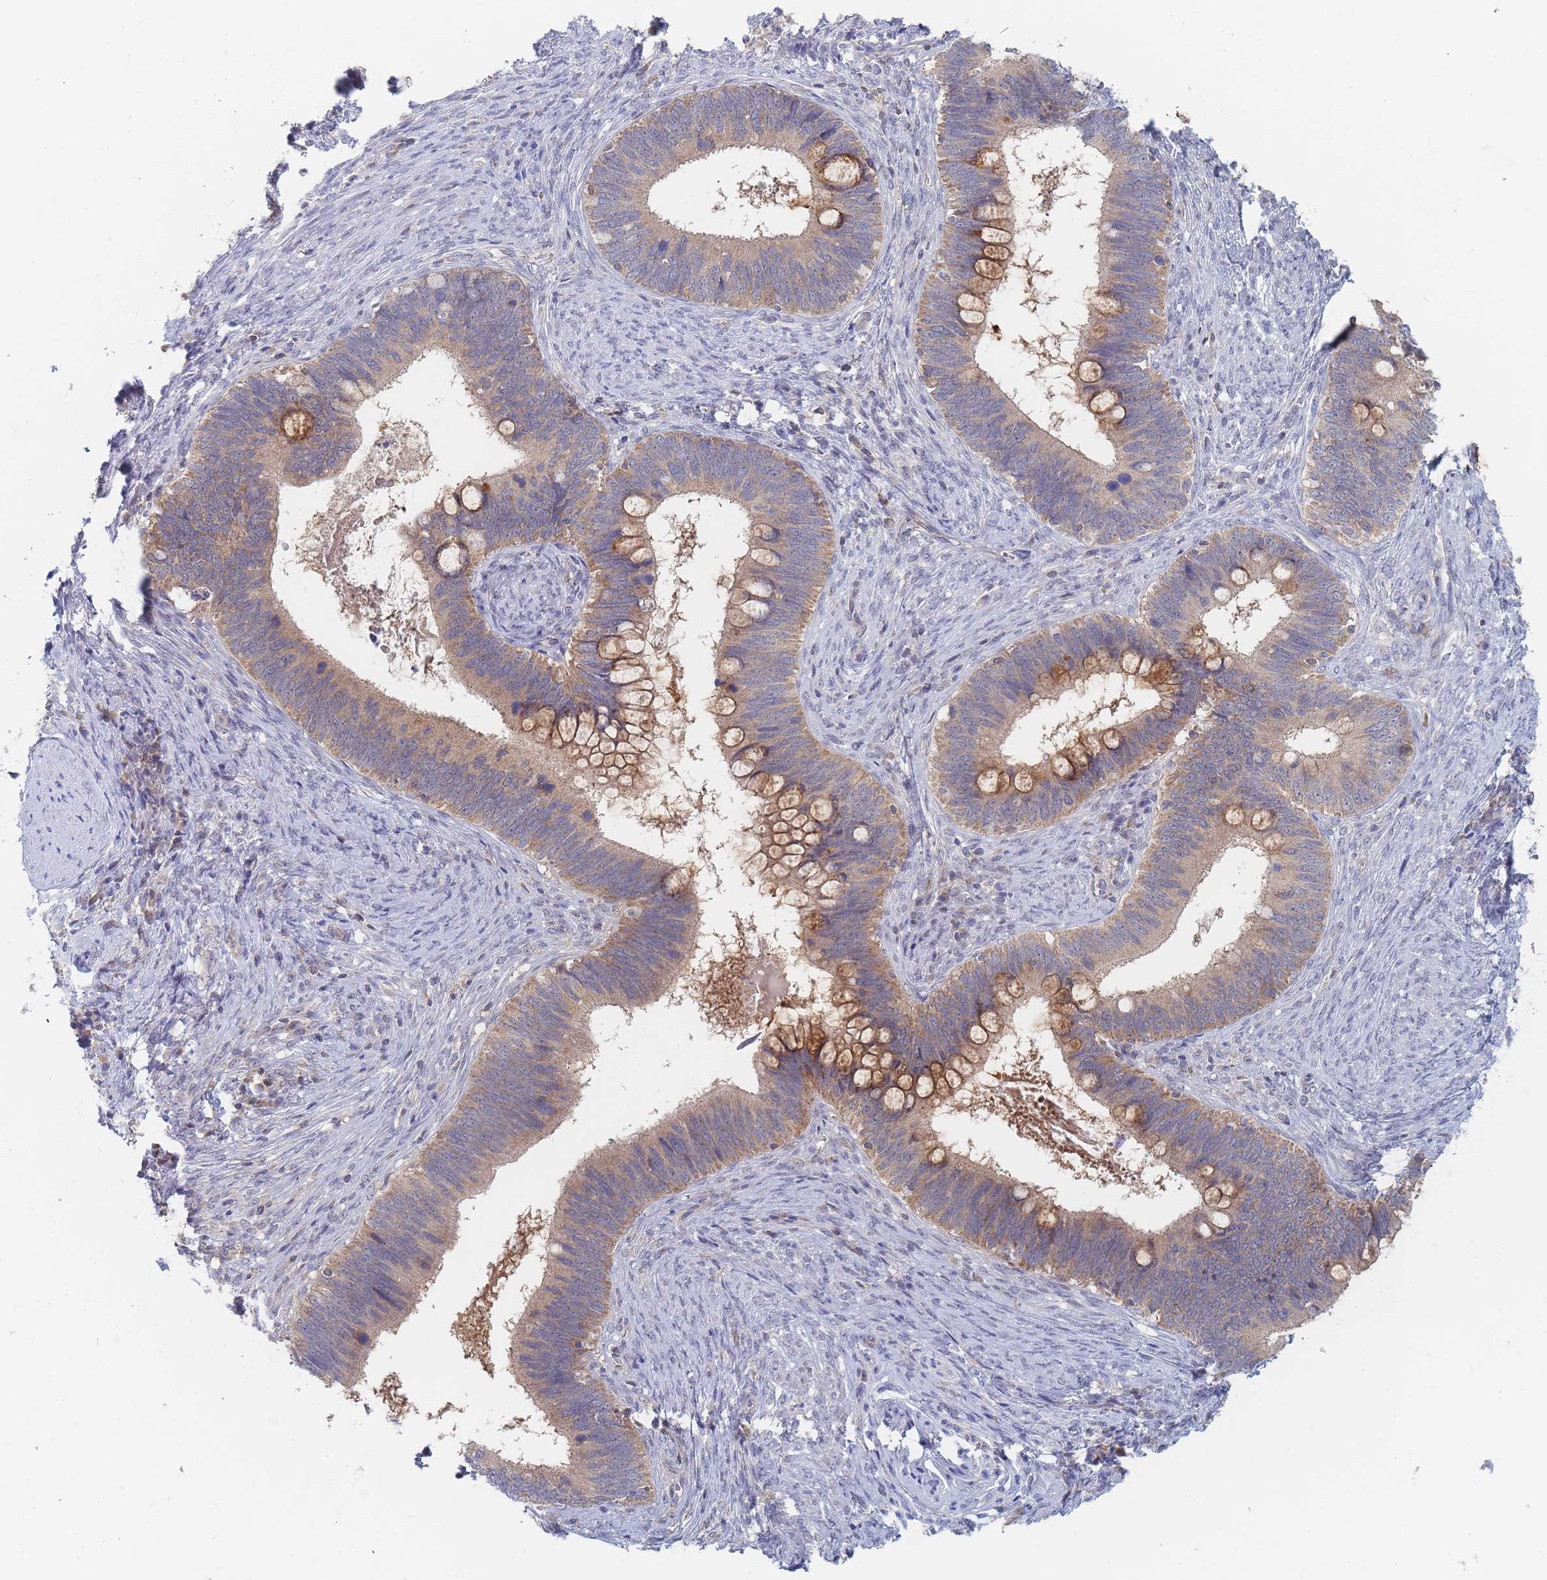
{"staining": {"intensity": "moderate", "quantity": ">75%", "location": "cytoplasmic/membranous"}, "tissue": "cervical cancer", "cell_type": "Tumor cells", "image_type": "cancer", "snomed": [{"axis": "morphology", "description": "Adenocarcinoma, NOS"}, {"axis": "topography", "description": "Cervix"}], "caption": "A photomicrograph of cervical adenocarcinoma stained for a protein exhibits moderate cytoplasmic/membranous brown staining in tumor cells.", "gene": "PPP6C", "patient": {"sex": "female", "age": 42}}